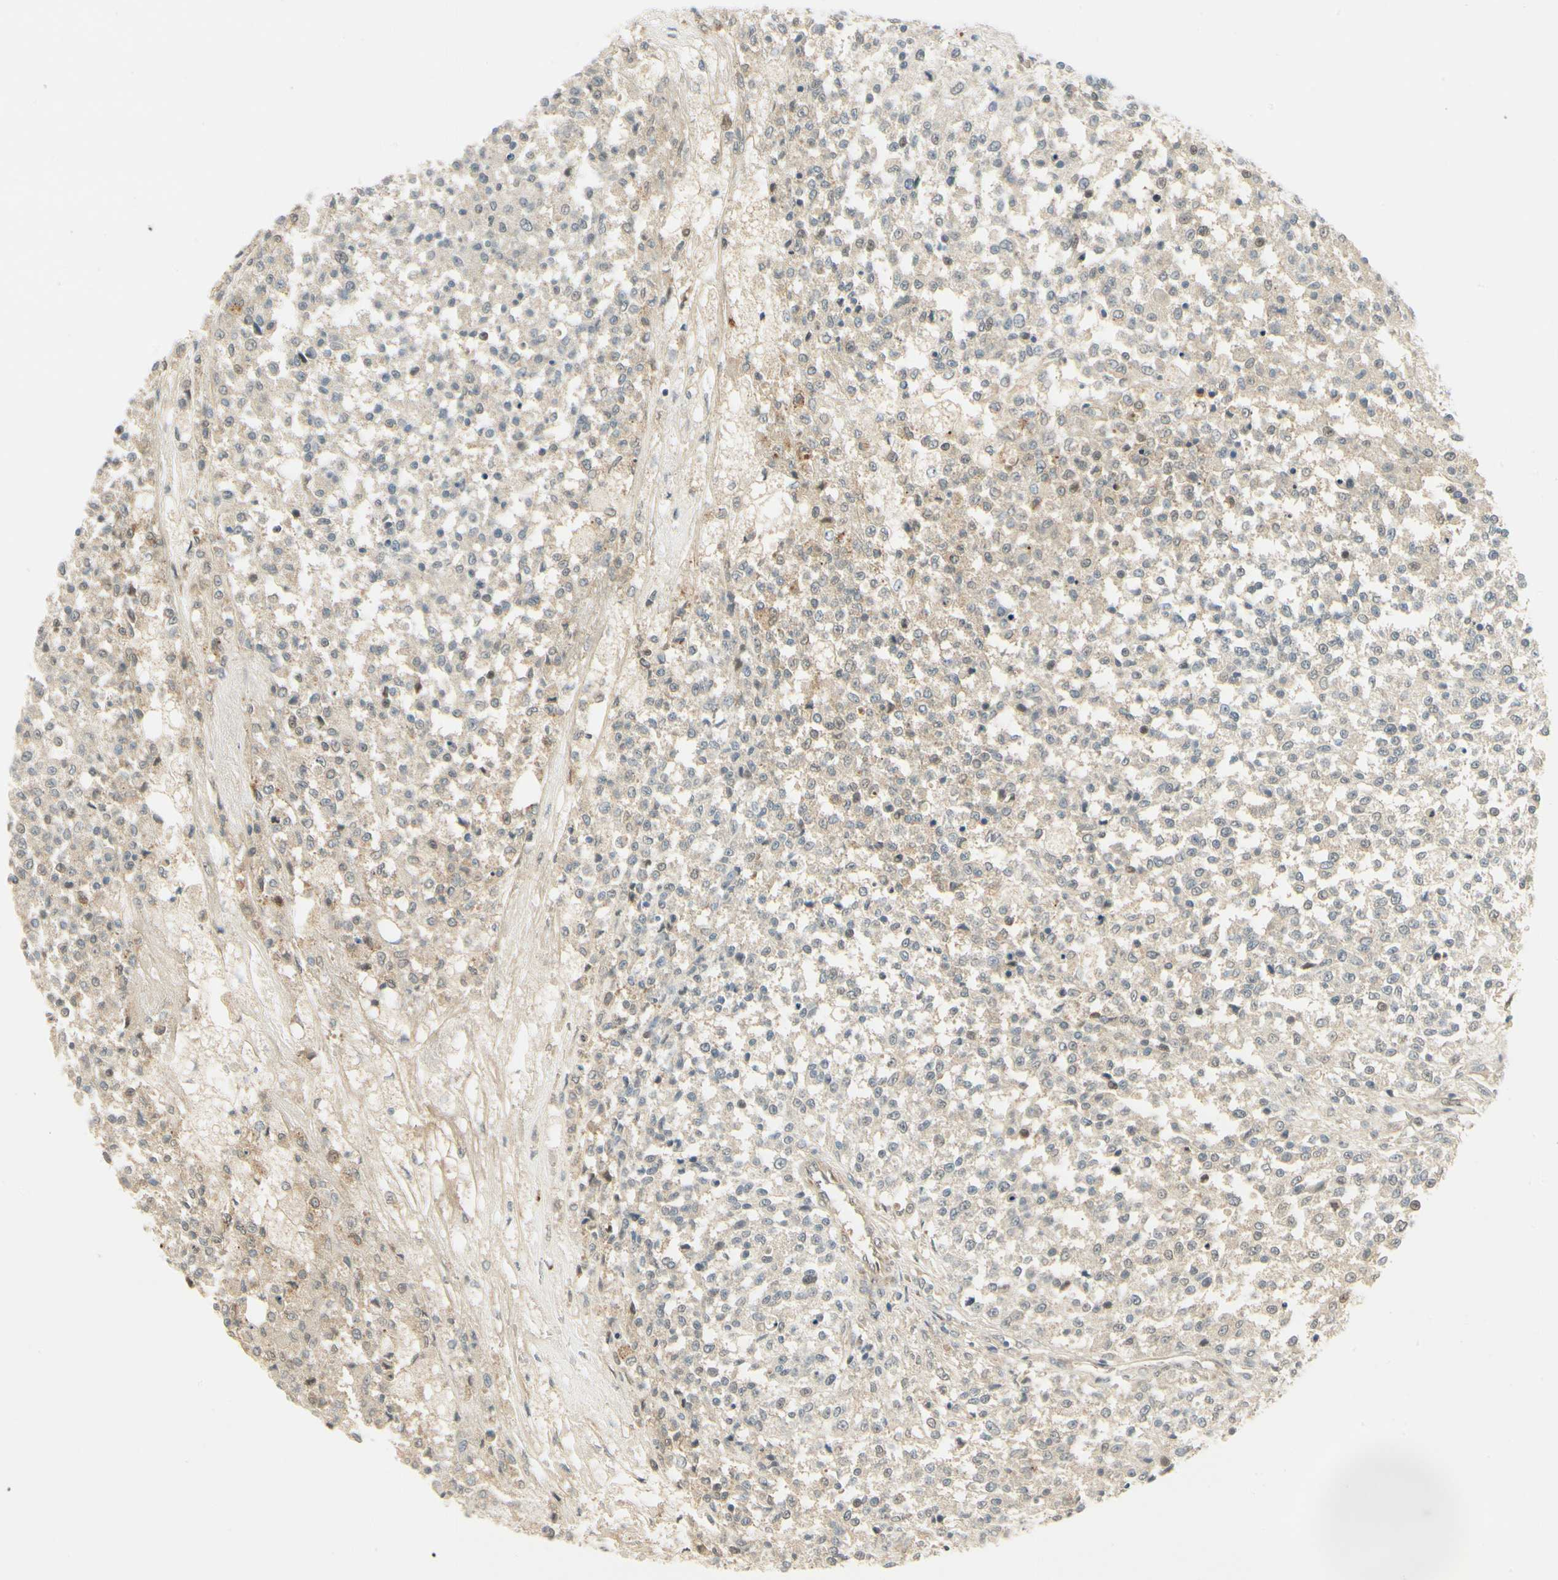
{"staining": {"intensity": "weak", "quantity": "<25%", "location": "cytoplasmic/membranous"}, "tissue": "testis cancer", "cell_type": "Tumor cells", "image_type": "cancer", "snomed": [{"axis": "morphology", "description": "Seminoma, NOS"}, {"axis": "topography", "description": "Testis"}], "caption": "Testis cancer (seminoma) stained for a protein using immunohistochemistry (IHC) shows no expression tumor cells.", "gene": "EPHB3", "patient": {"sex": "male", "age": 59}}